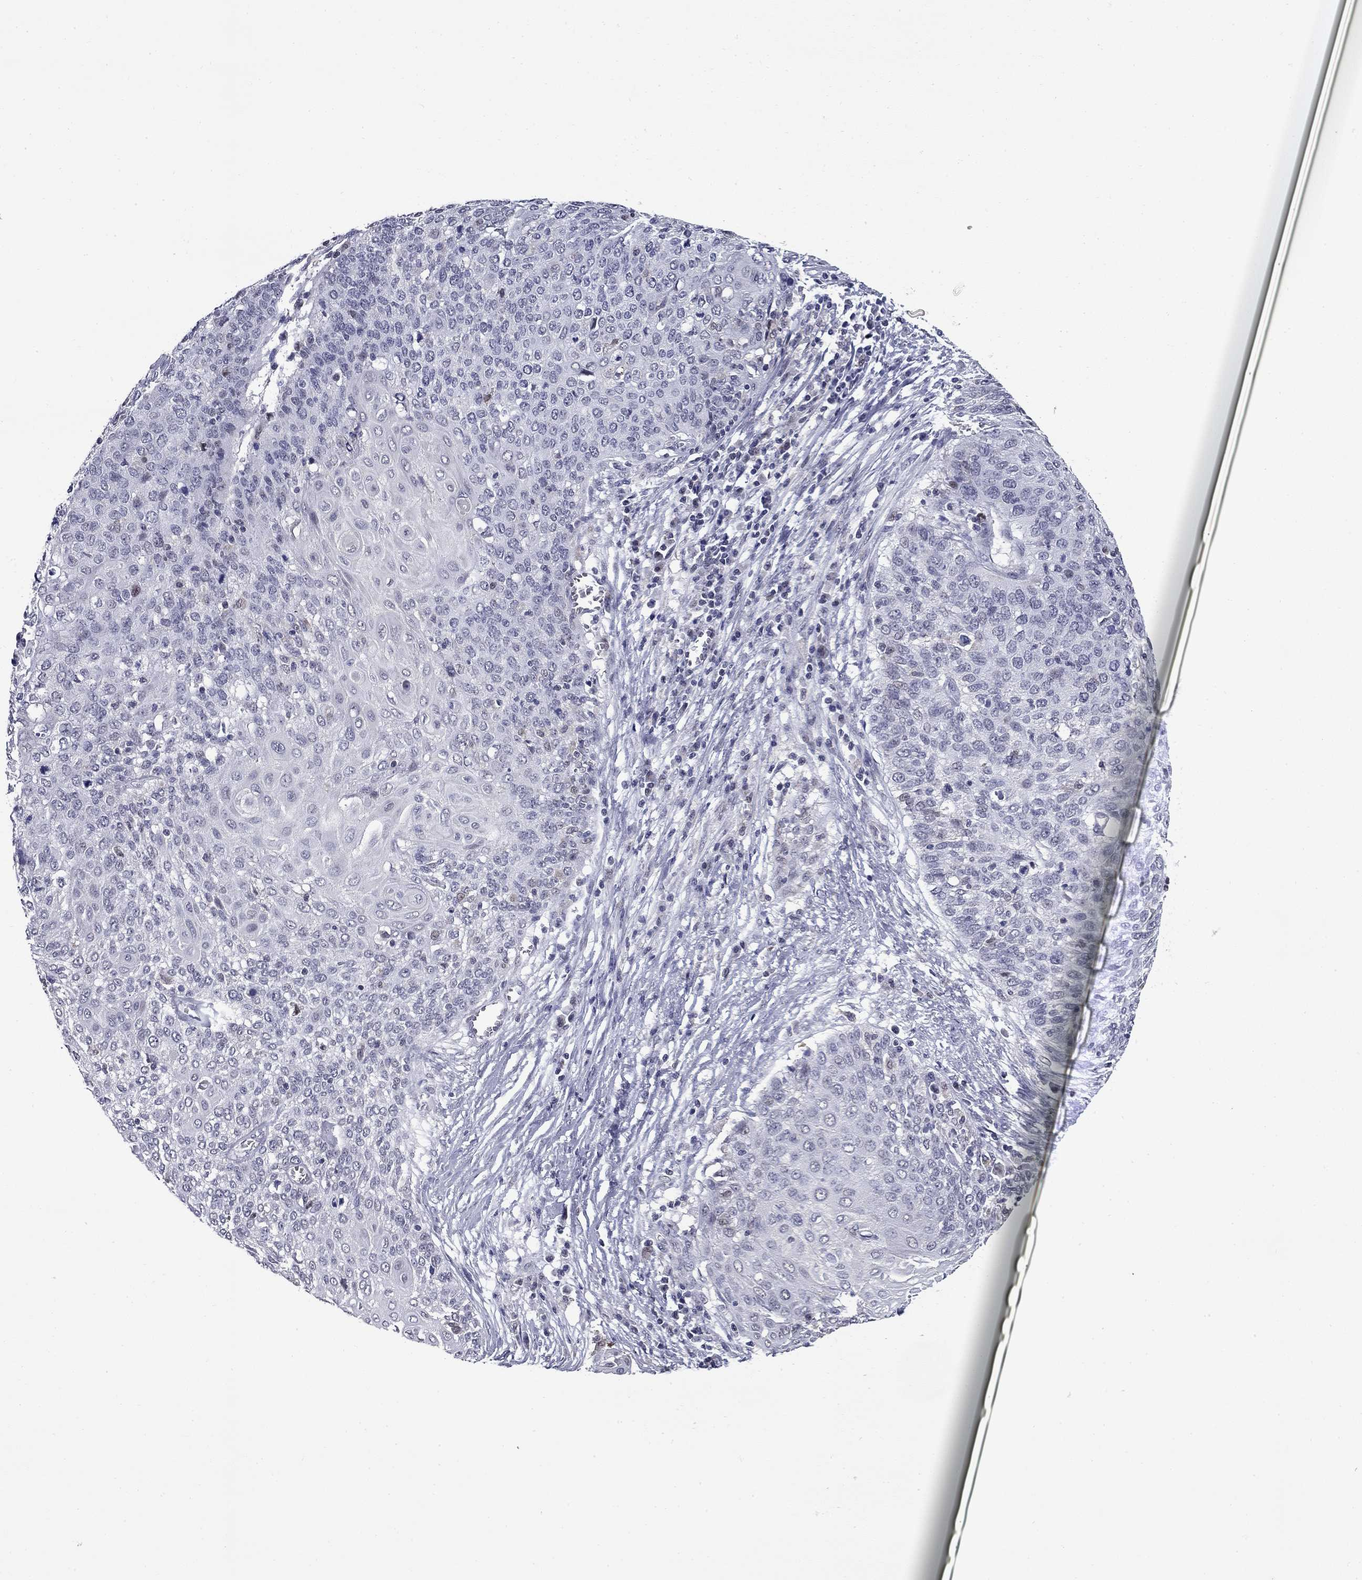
{"staining": {"intensity": "negative", "quantity": "none", "location": "none"}, "tissue": "cervical cancer", "cell_type": "Tumor cells", "image_type": "cancer", "snomed": [{"axis": "morphology", "description": "Squamous cell carcinoma, NOS"}, {"axis": "topography", "description": "Cervix"}], "caption": "High power microscopy micrograph of an immunohistochemistry (IHC) photomicrograph of cervical squamous cell carcinoma, revealing no significant staining in tumor cells. (IHC, brightfield microscopy, high magnification).", "gene": "HTR4", "patient": {"sex": "female", "age": 39}}